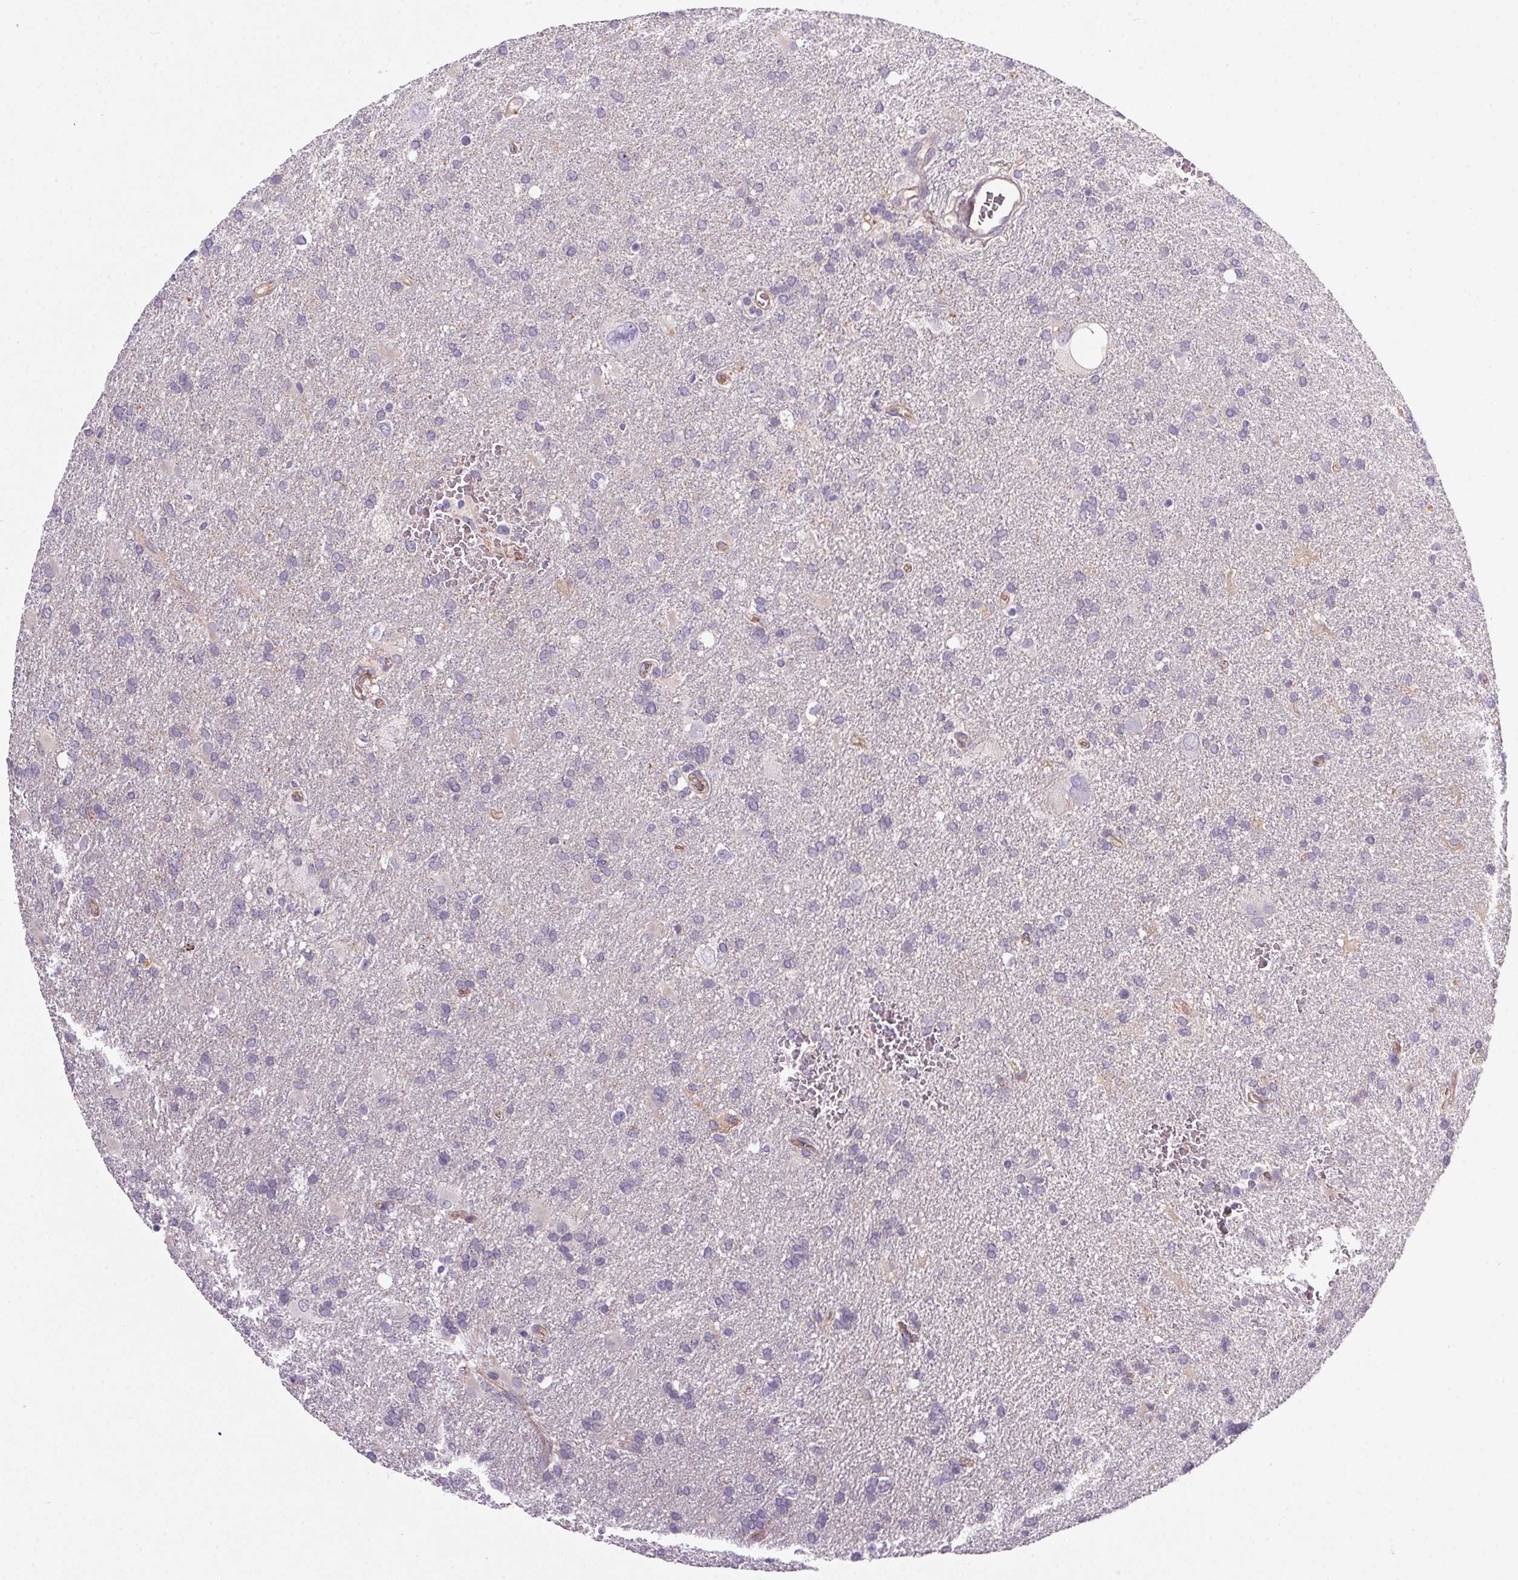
{"staining": {"intensity": "negative", "quantity": "none", "location": "none"}, "tissue": "glioma", "cell_type": "Tumor cells", "image_type": "cancer", "snomed": [{"axis": "morphology", "description": "Glioma, malignant, Low grade"}, {"axis": "topography", "description": "Brain"}], "caption": "This is an IHC micrograph of malignant glioma (low-grade). There is no expression in tumor cells.", "gene": "APOC4", "patient": {"sex": "male", "age": 66}}